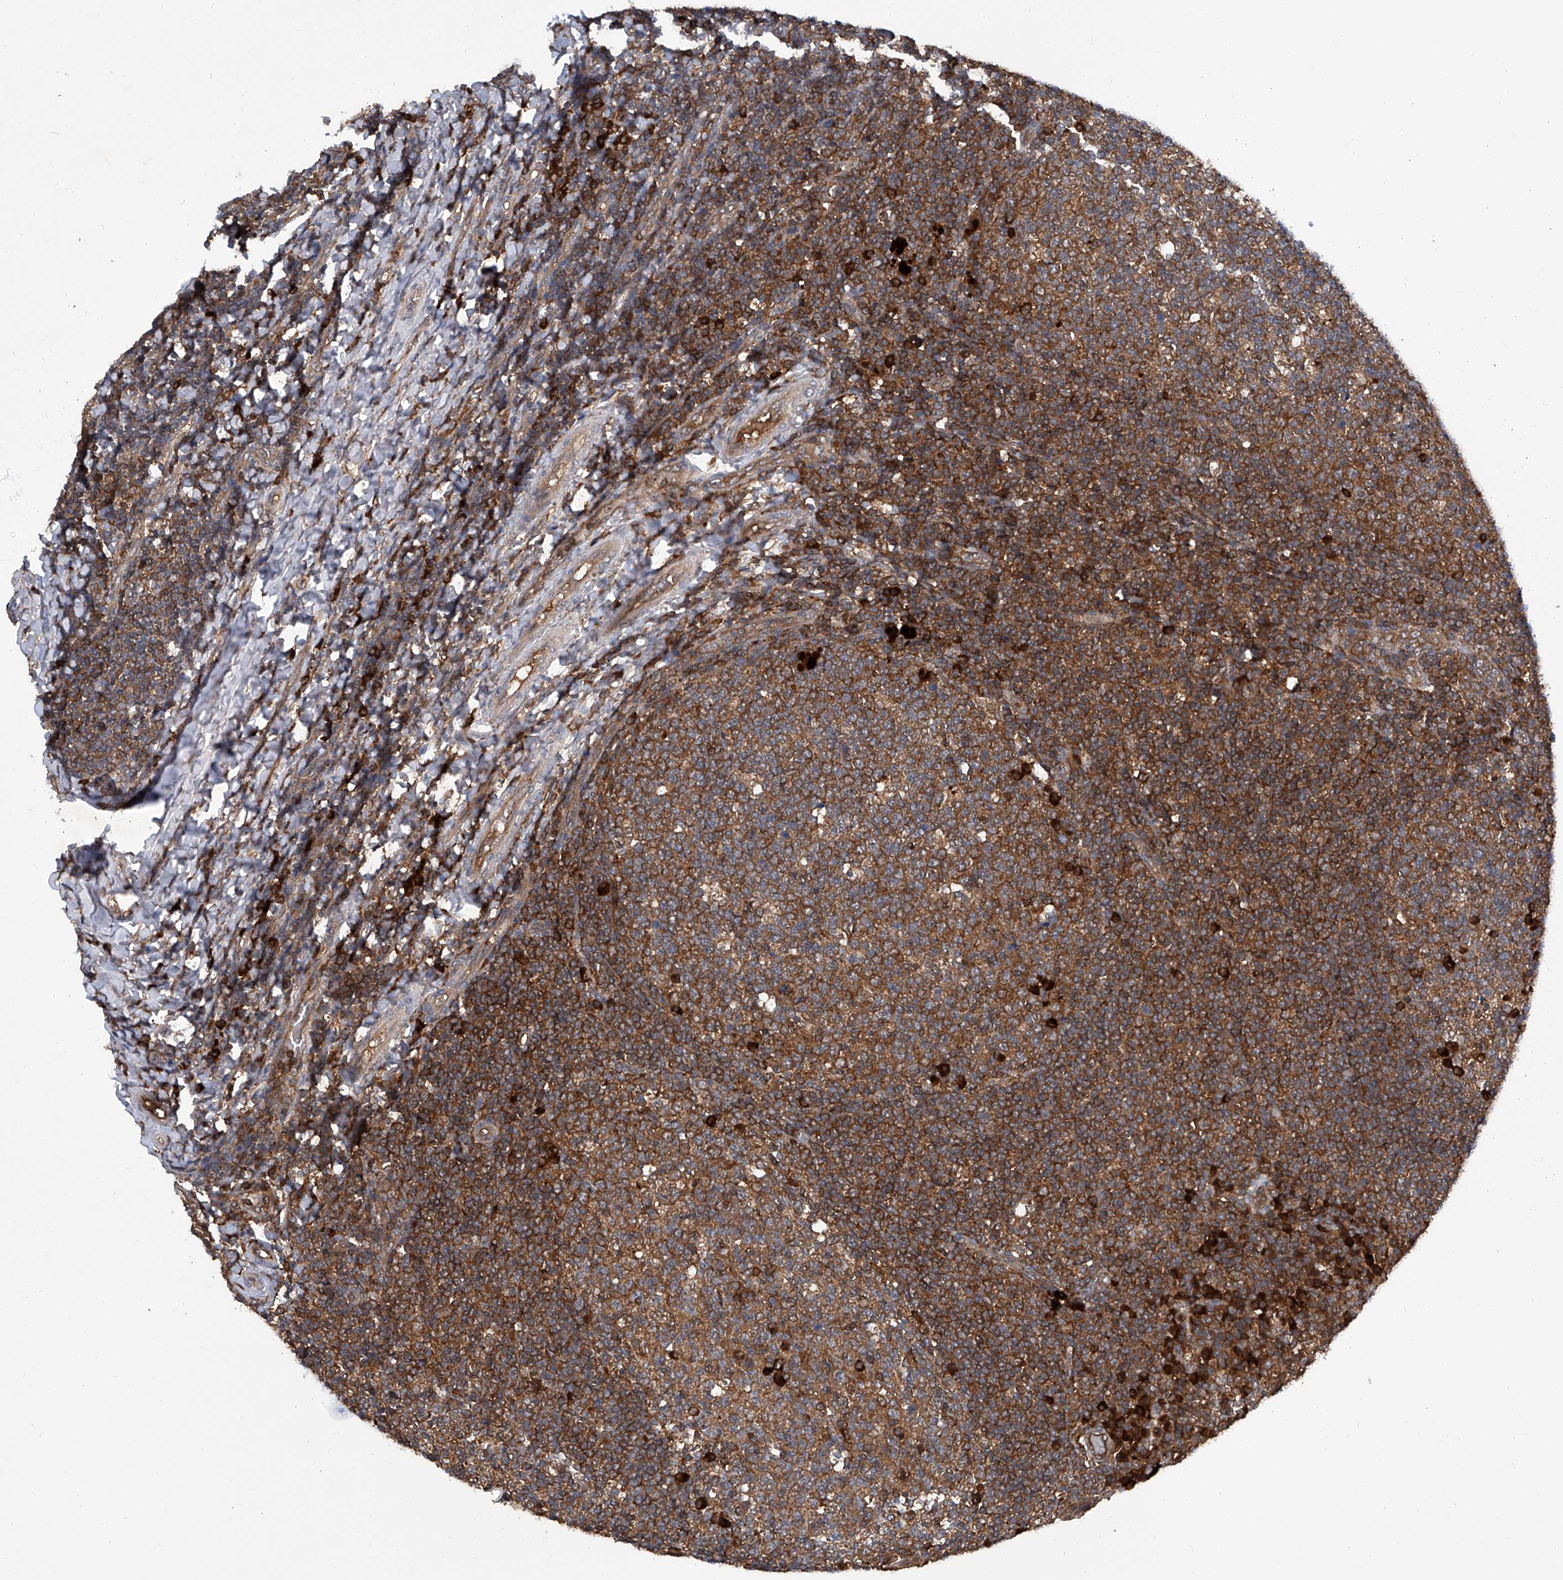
{"staining": {"intensity": "strong", "quantity": ">75%", "location": "cytoplasmic/membranous"}, "tissue": "tonsil", "cell_type": "Germinal center cells", "image_type": "normal", "snomed": [{"axis": "morphology", "description": "Normal tissue, NOS"}, {"axis": "topography", "description": "Tonsil"}], "caption": "This is an image of IHC staining of benign tonsil, which shows strong staining in the cytoplasmic/membranous of germinal center cells.", "gene": "ASCC3", "patient": {"sex": "female", "age": 19}}